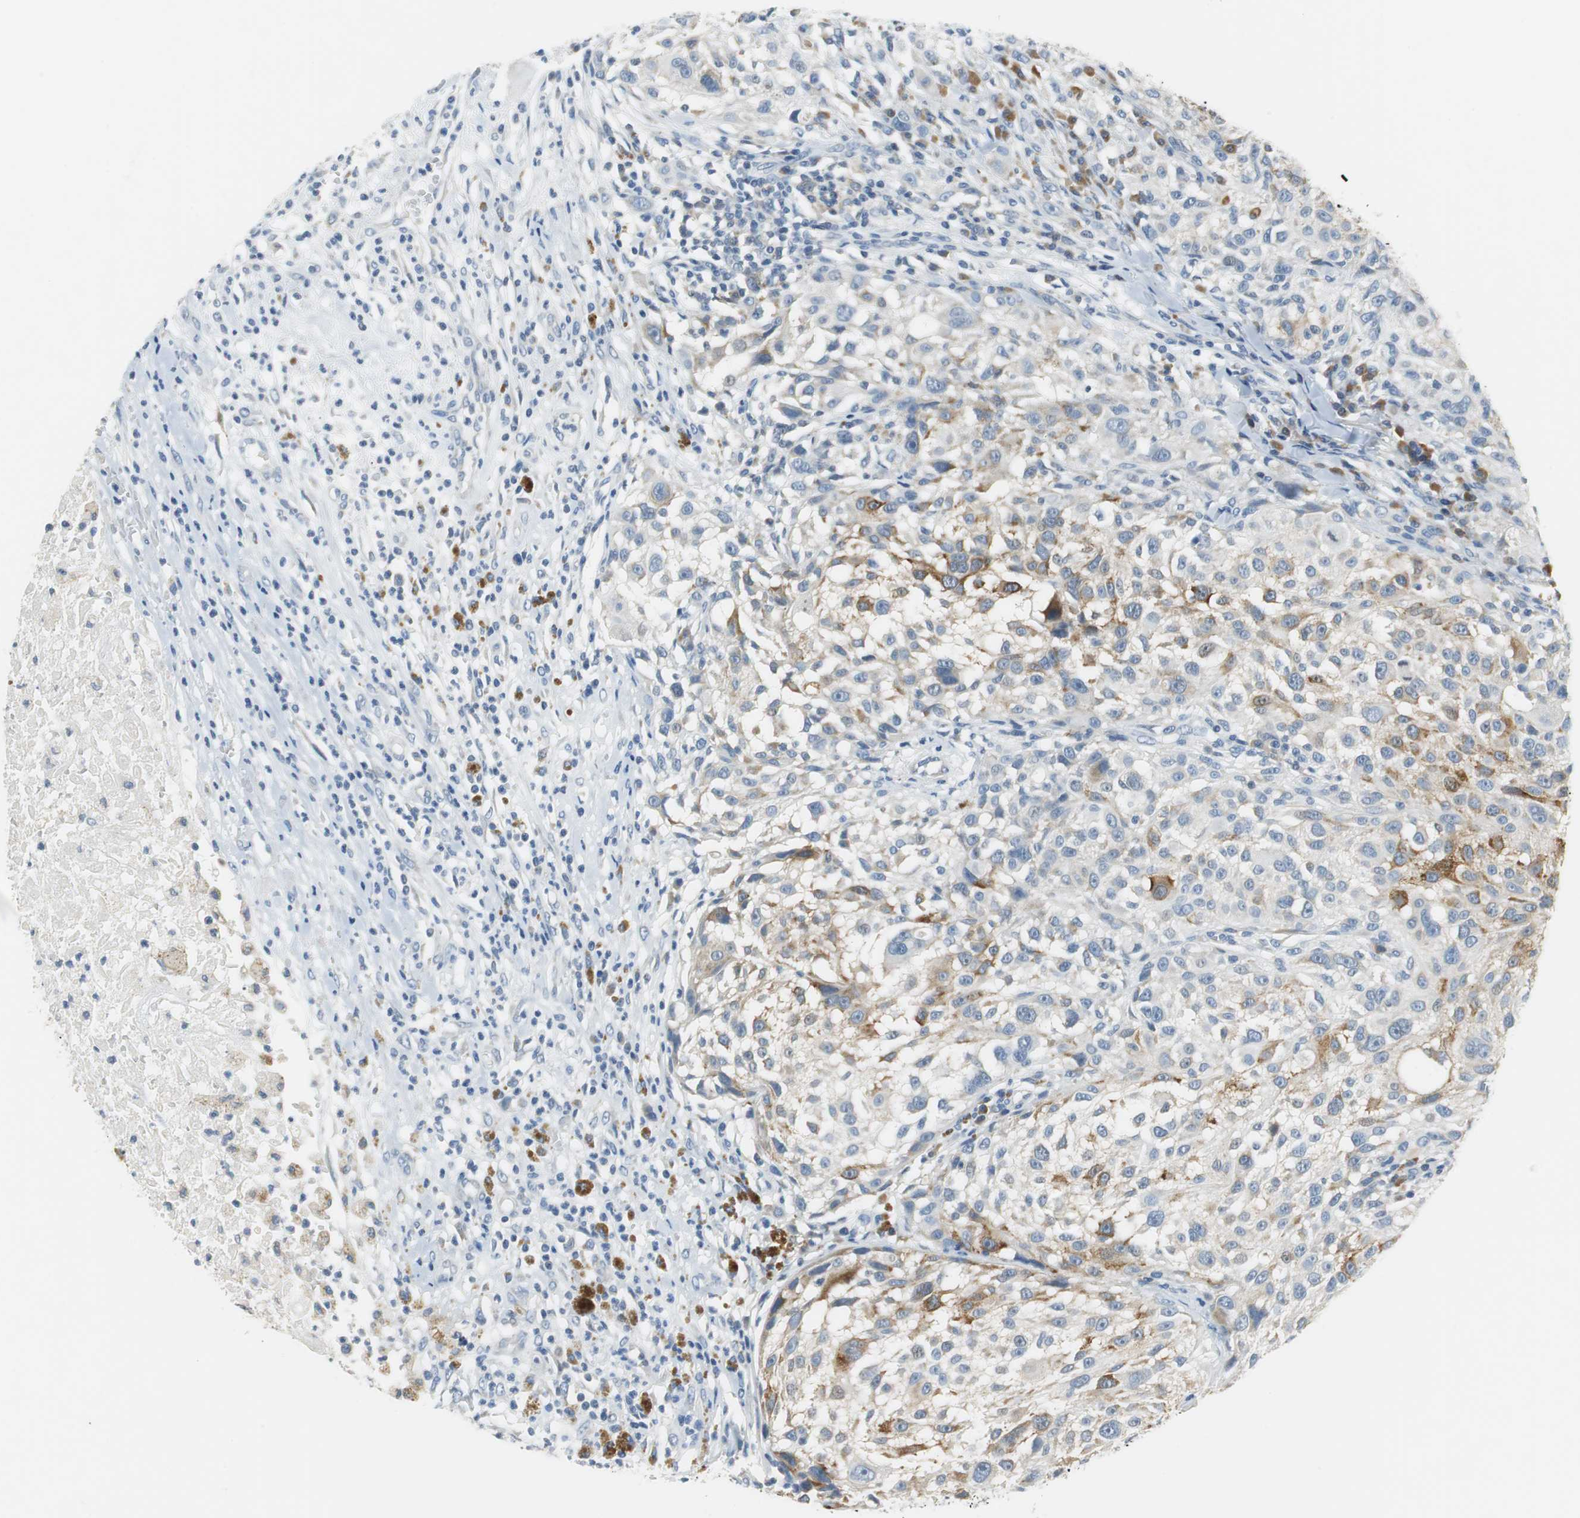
{"staining": {"intensity": "weak", "quantity": "<25%", "location": "cytoplasmic/membranous"}, "tissue": "melanoma", "cell_type": "Tumor cells", "image_type": "cancer", "snomed": [{"axis": "morphology", "description": "Necrosis, NOS"}, {"axis": "morphology", "description": "Malignant melanoma, NOS"}, {"axis": "topography", "description": "Skin"}], "caption": "The immunohistochemistry micrograph has no significant expression in tumor cells of malignant melanoma tissue.", "gene": "GLCCI1", "patient": {"sex": "female", "age": 87}}